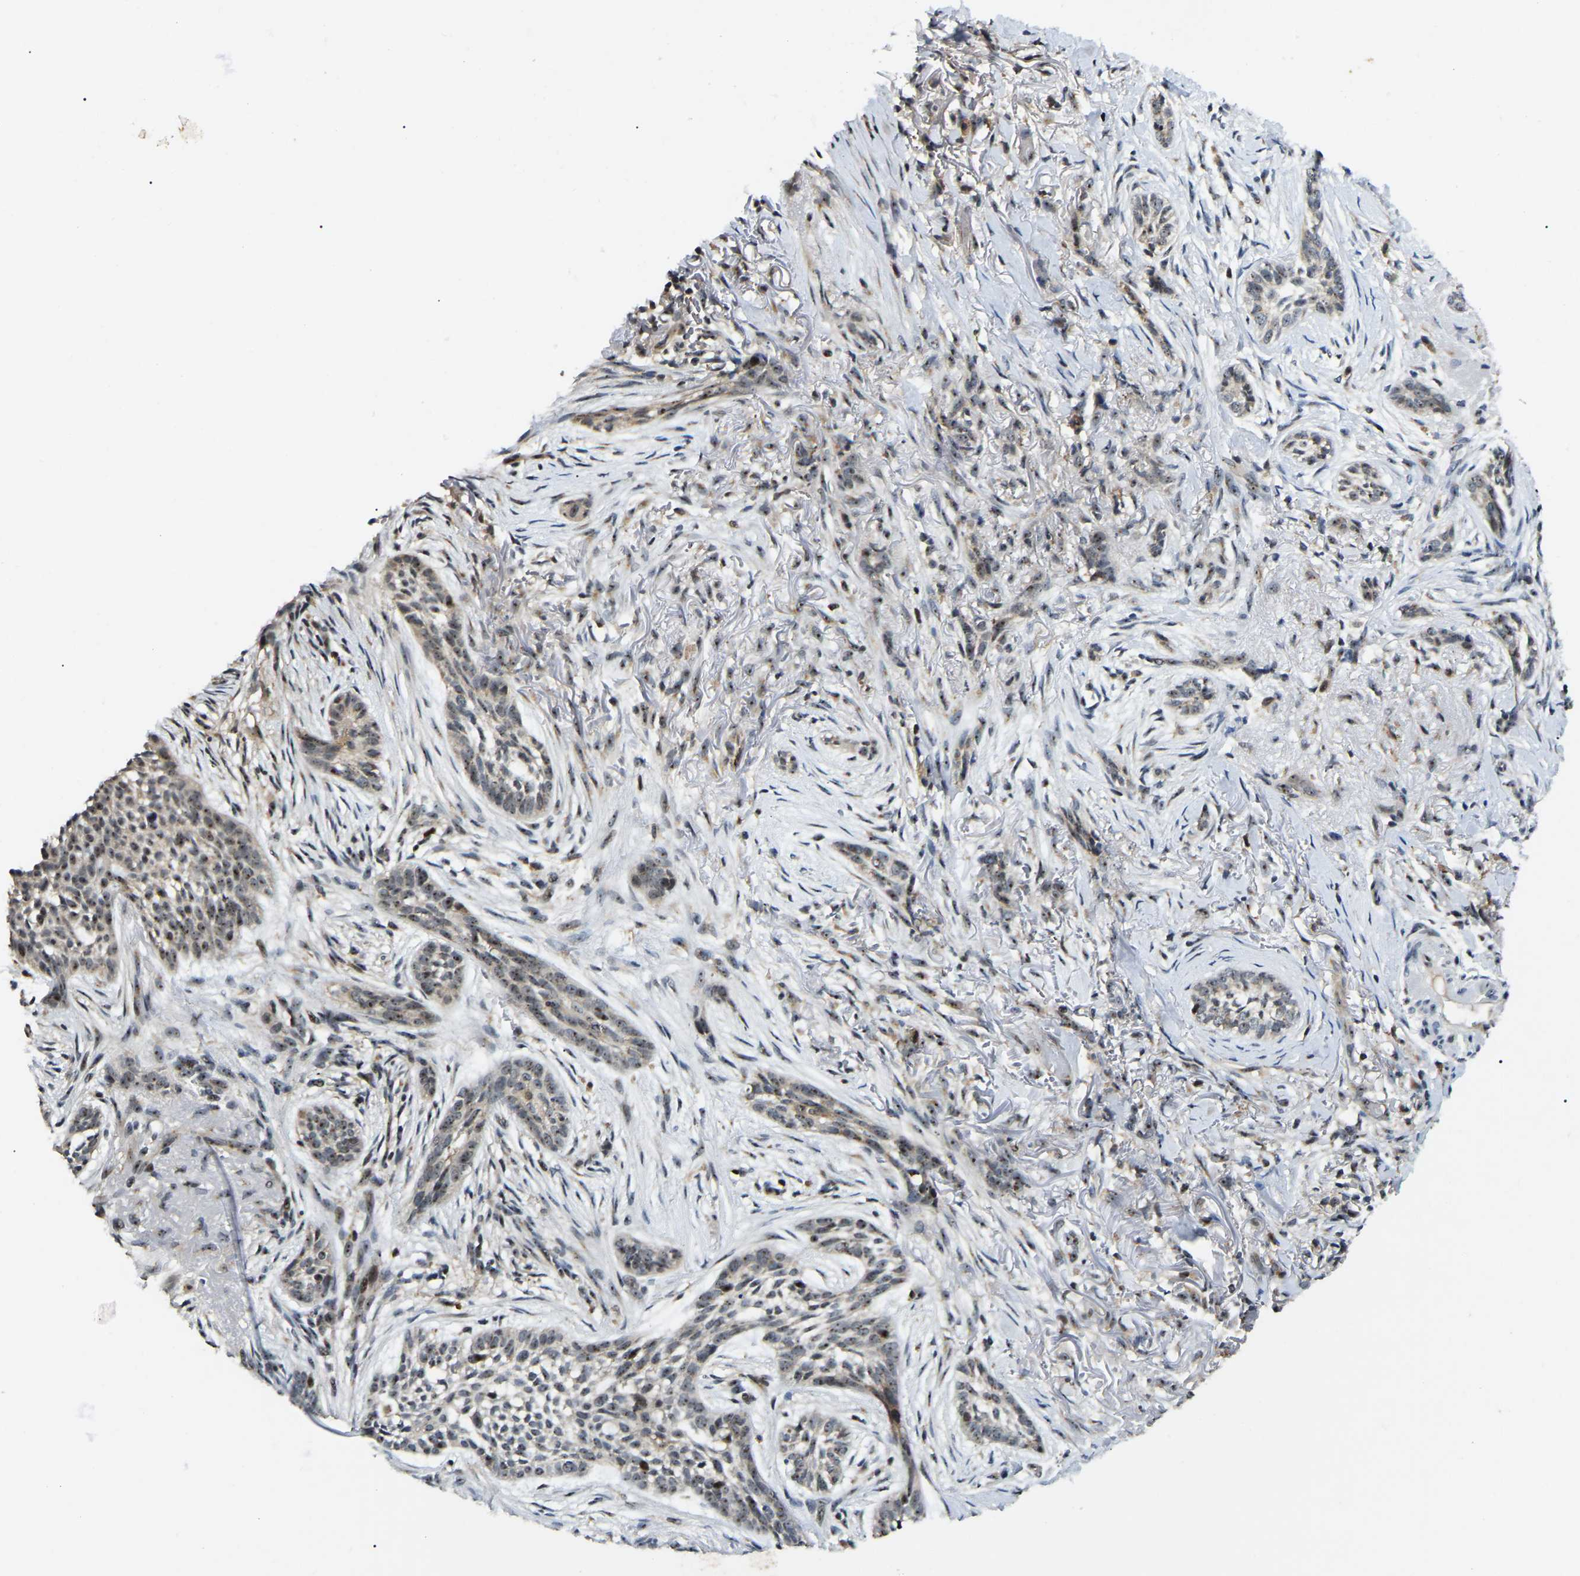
{"staining": {"intensity": "weak", "quantity": "25%-75%", "location": "nuclear"}, "tissue": "skin cancer", "cell_type": "Tumor cells", "image_type": "cancer", "snomed": [{"axis": "morphology", "description": "Basal cell carcinoma"}, {"axis": "topography", "description": "Skin"}], "caption": "This image reveals immunohistochemistry (IHC) staining of basal cell carcinoma (skin), with low weak nuclear expression in approximately 25%-75% of tumor cells.", "gene": "RBM28", "patient": {"sex": "female", "age": 88}}